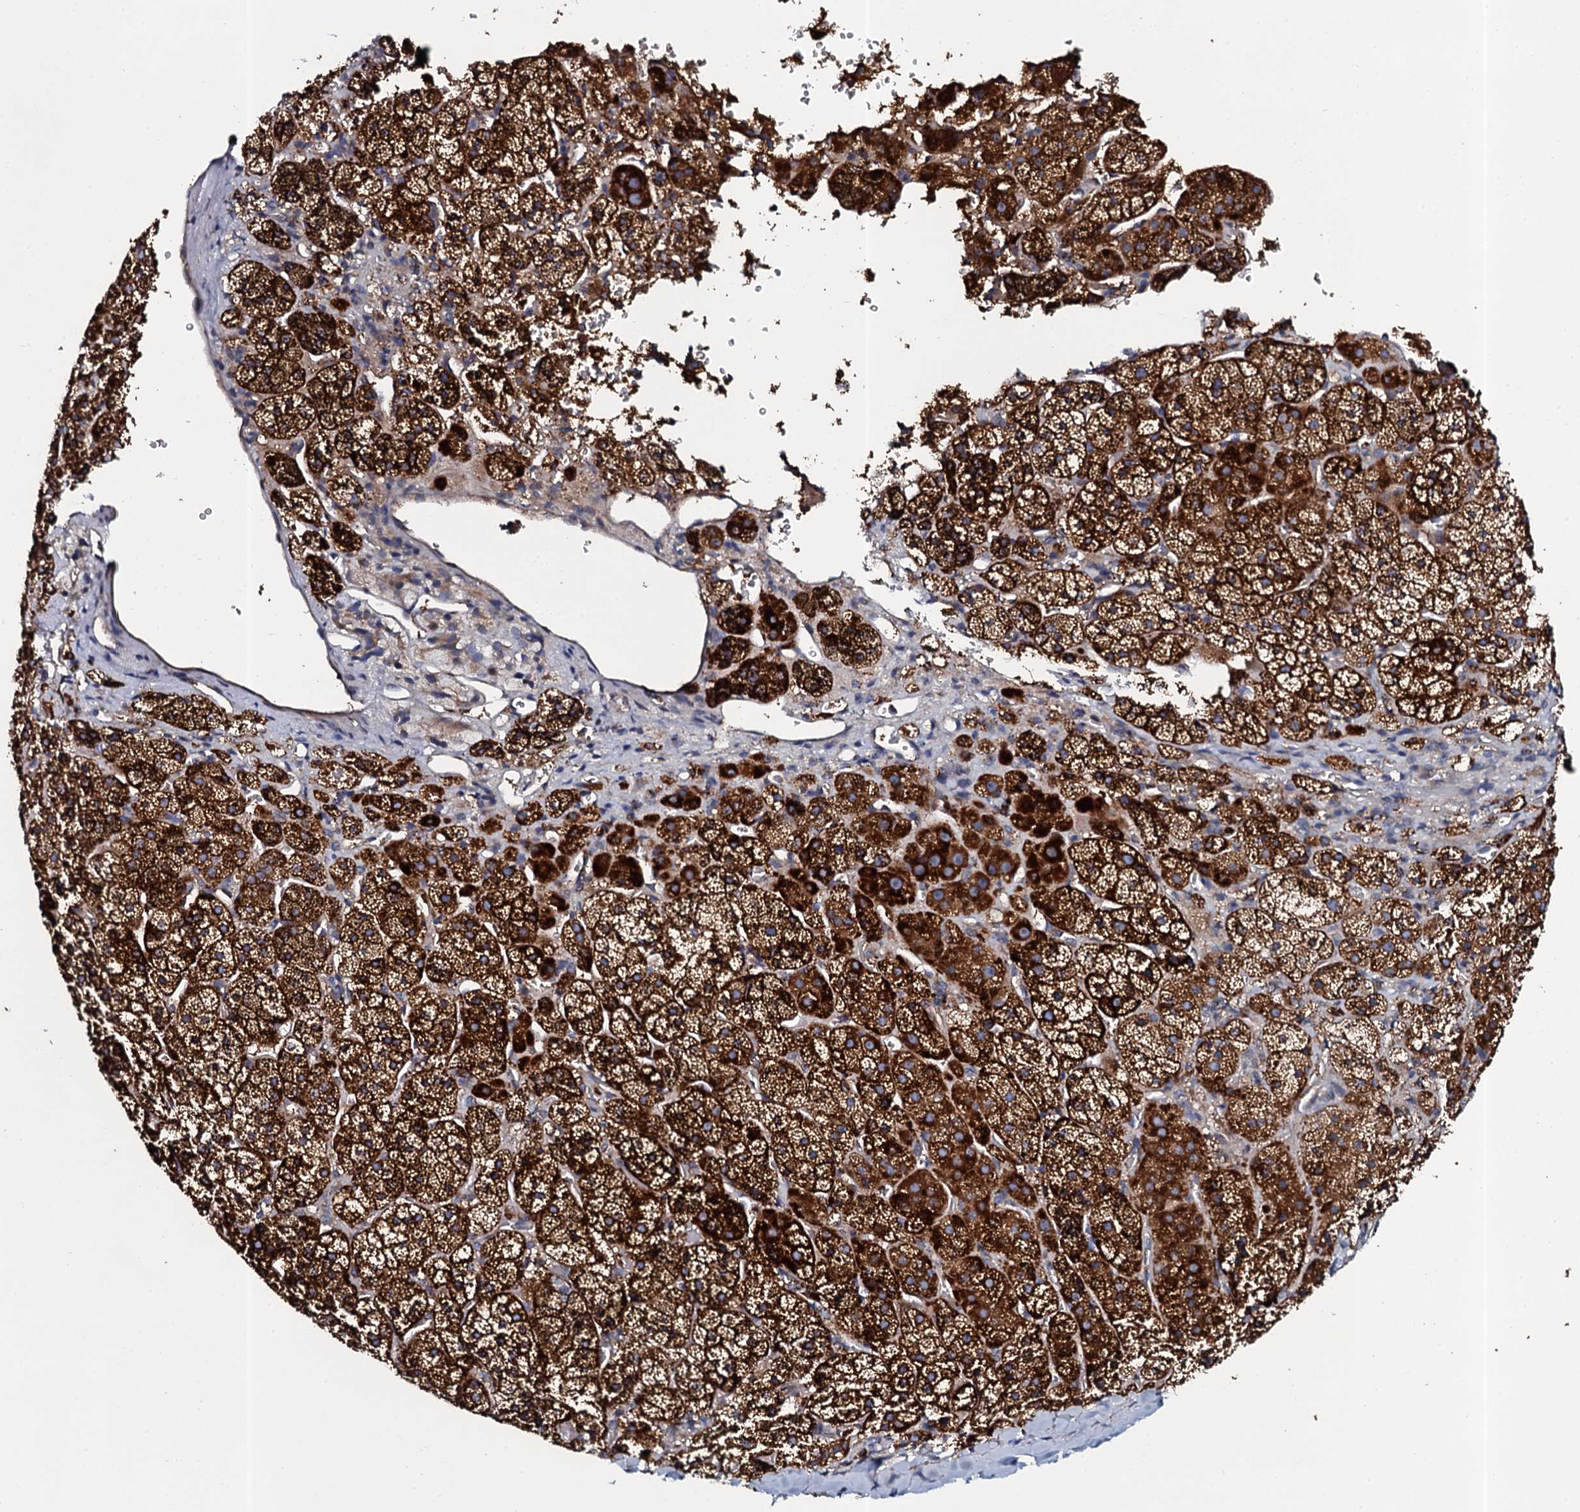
{"staining": {"intensity": "strong", "quantity": ">75%", "location": "cytoplasmic/membranous"}, "tissue": "adrenal gland", "cell_type": "Glandular cells", "image_type": "normal", "snomed": [{"axis": "morphology", "description": "Normal tissue, NOS"}, {"axis": "topography", "description": "Adrenal gland"}], "caption": "Adrenal gland was stained to show a protein in brown. There is high levels of strong cytoplasmic/membranous expression in about >75% of glandular cells. The staining is performed using DAB (3,3'-diaminobenzidine) brown chromogen to label protein expression. The nuclei are counter-stained blue using hematoxylin.", "gene": "TMEM151A", "patient": {"sex": "female", "age": 44}}